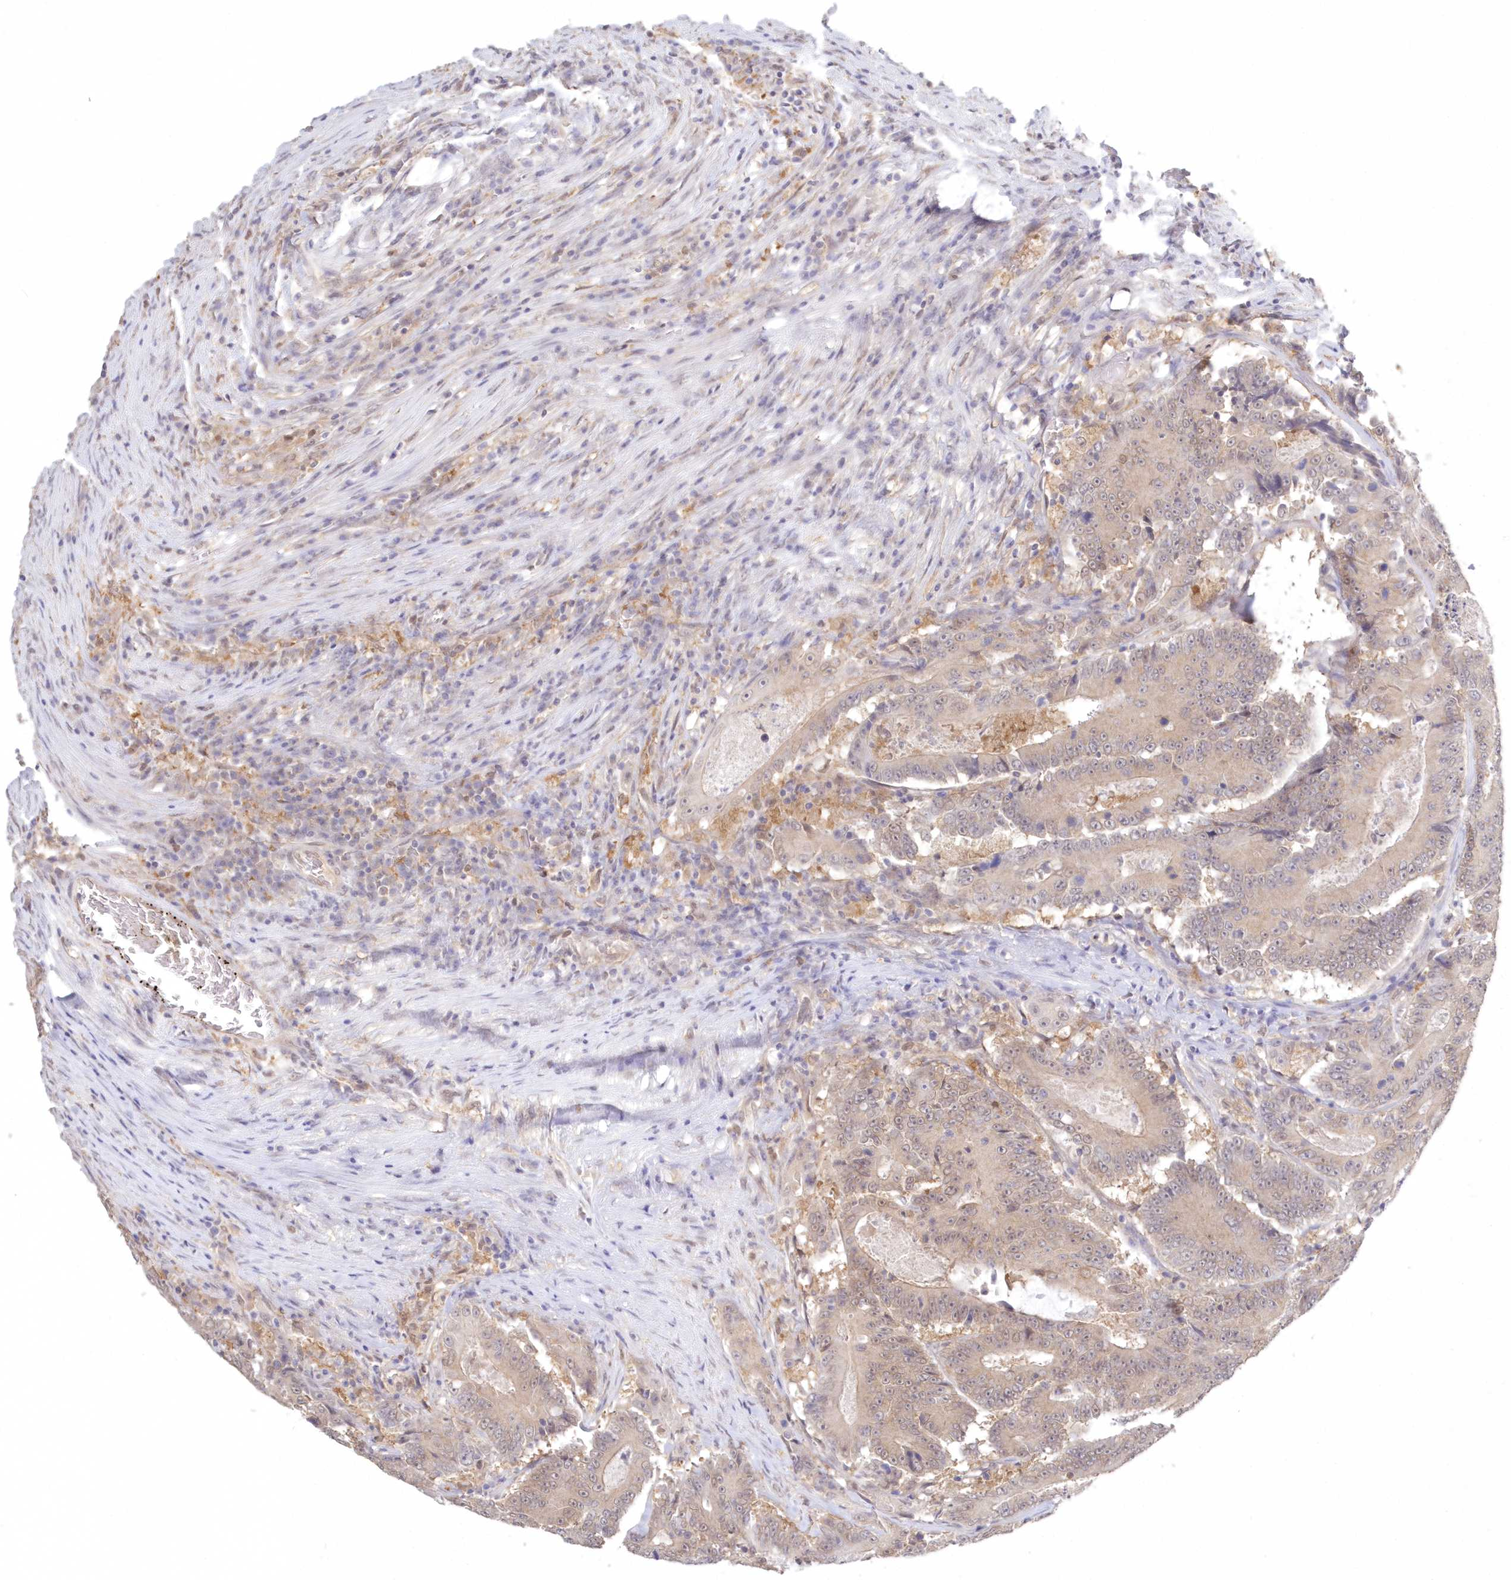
{"staining": {"intensity": "weak", "quantity": ">75%", "location": "cytoplasmic/membranous"}, "tissue": "colorectal cancer", "cell_type": "Tumor cells", "image_type": "cancer", "snomed": [{"axis": "morphology", "description": "Adenocarcinoma, NOS"}, {"axis": "topography", "description": "Colon"}], "caption": "Immunohistochemistry photomicrograph of neoplastic tissue: adenocarcinoma (colorectal) stained using immunohistochemistry (IHC) reveals low levels of weak protein expression localized specifically in the cytoplasmic/membranous of tumor cells, appearing as a cytoplasmic/membranous brown color.", "gene": "RNPEP", "patient": {"sex": "male", "age": 83}}